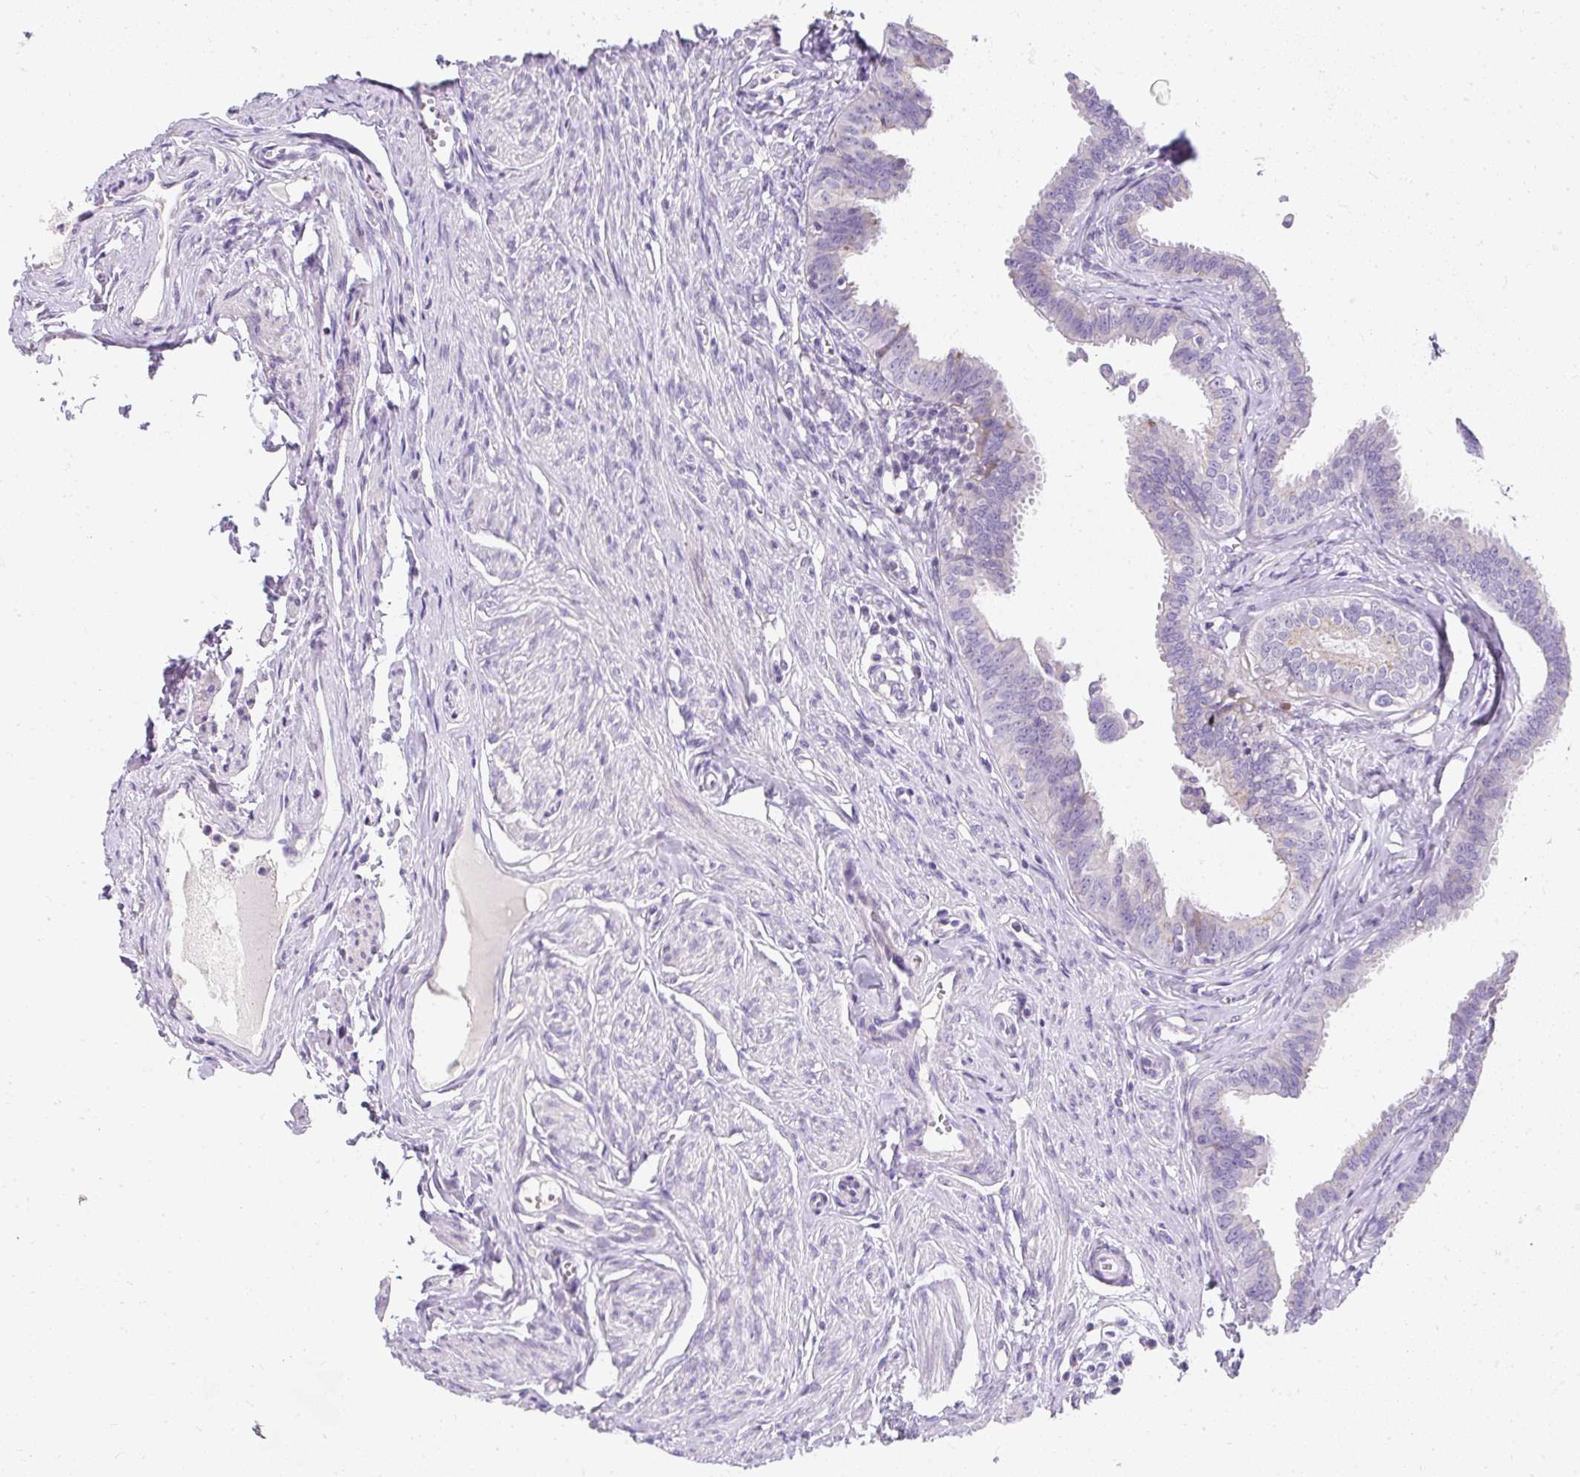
{"staining": {"intensity": "negative", "quantity": "none", "location": "none"}, "tissue": "fallopian tube", "cell_type": "Glandular cells", "image_type": "normal", "snomed": [{"axis": "morphology", "description": "Normal tissue, NOS"}, {"axis": "morphology", "description": "Carcinoma, NOS"}, {"axis": "topography", "description": "Fallopian tube"}, {"axis": "topography", "description": "Ovary"}], "caption": "Fallopian tube stained for a protein using immunohistochemistry (IHC) displays no expression glandular cells.", "gene": "DTX4", "patient": {"sex": "female", "age": 59}}